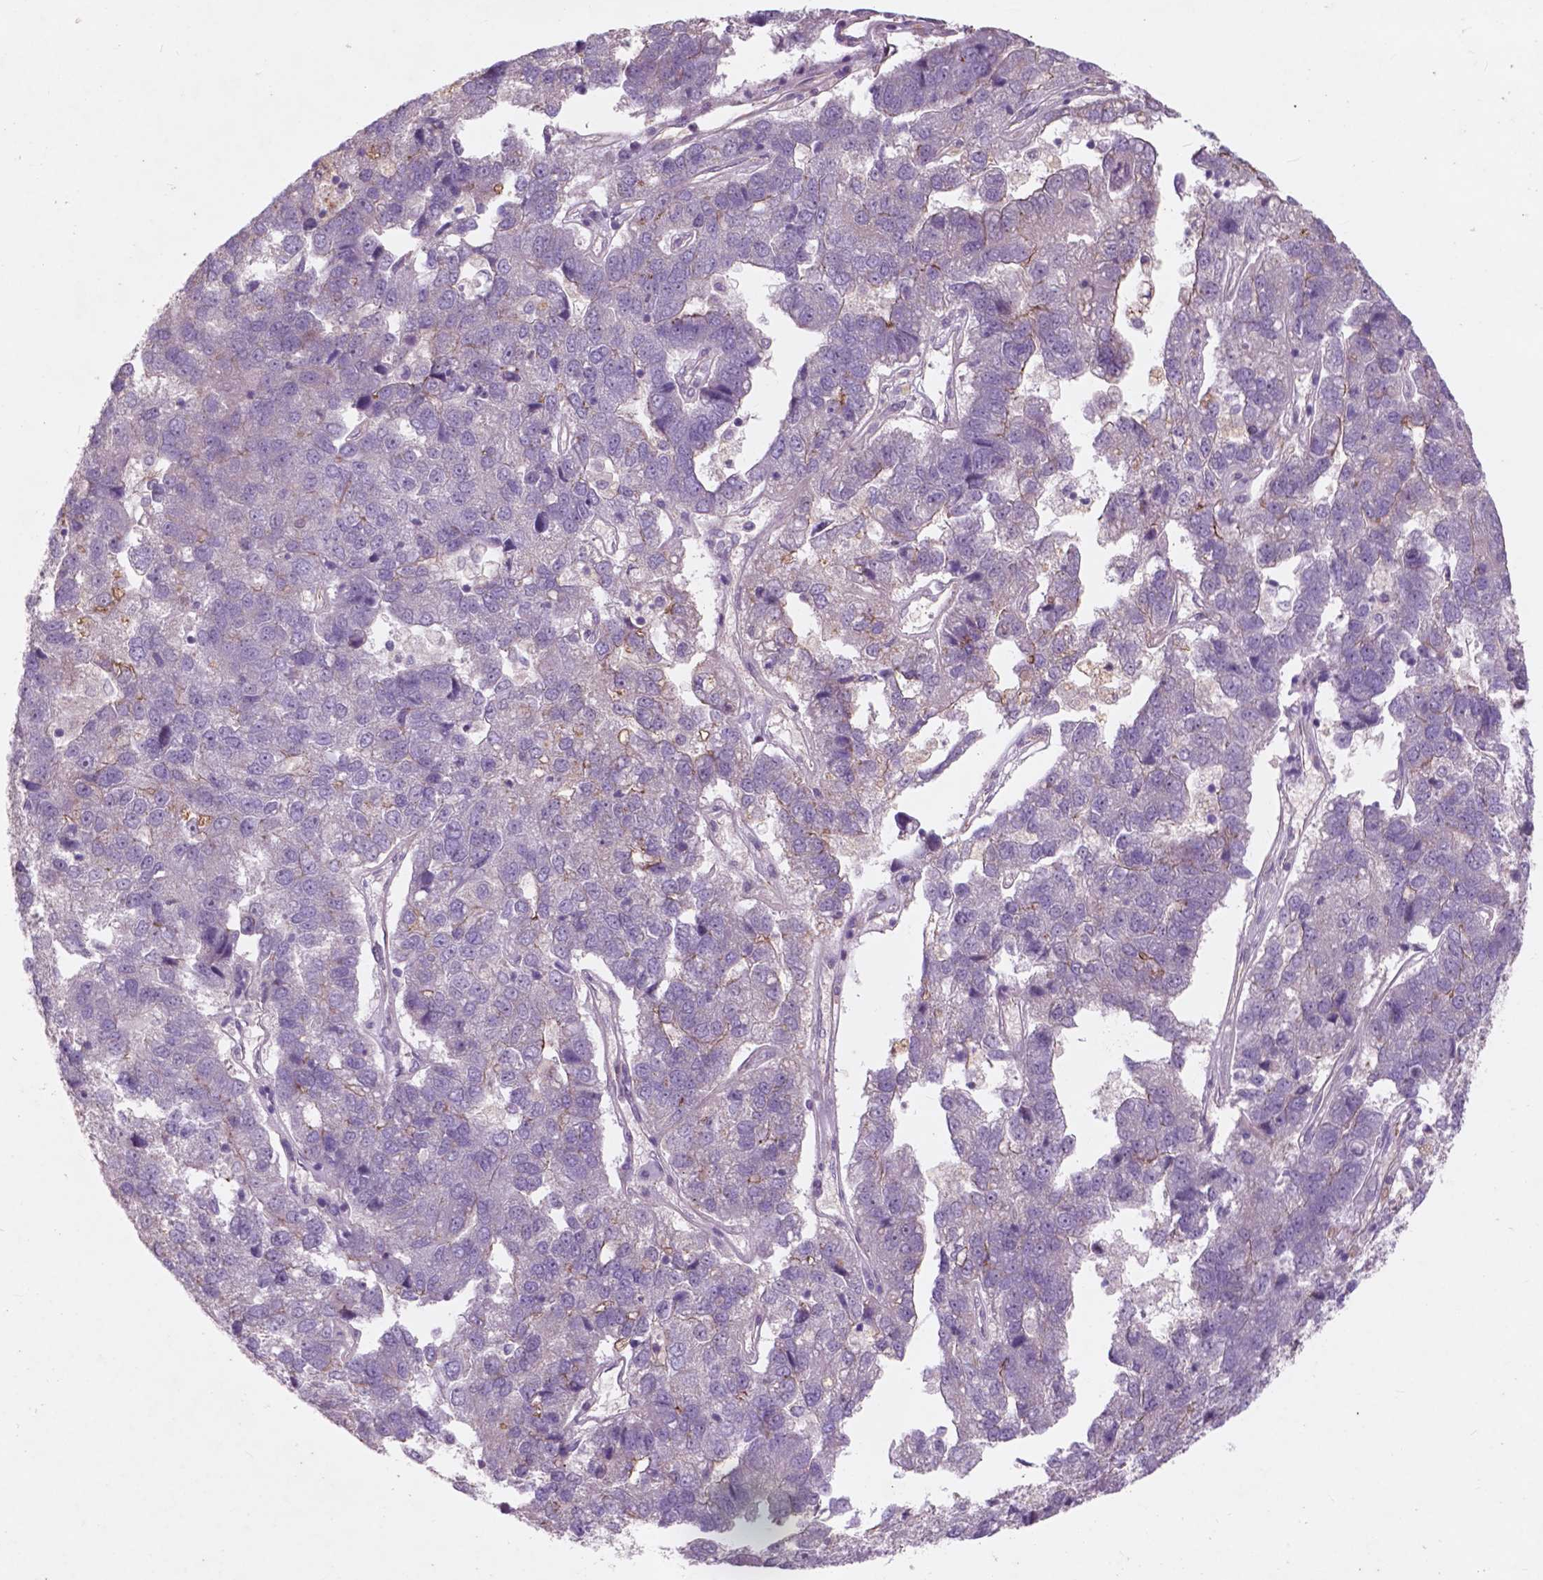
{"staining": {"intensity": "moderate", "quantity": "<25%", "location": "cytoplasmic/membranous"}, "tissue": "pancreatic cancer", "cell_type": "Tumor cells", "image_type": "cancer", "snomed": [{"axis": "morphology", "description": "Adenocarcinoma, NOS"}, {"axis": "topography", "description": "Pancreas"}], "caption": "Adenocarcinoma (pancreatic) was stained to show a protein in brown. There is low levels of moderate cytoplasmic/membranous staining in about <25% of tumor cells.", "gene": "RFPL4B", "patient": {"sex": "female", "age": 61}}